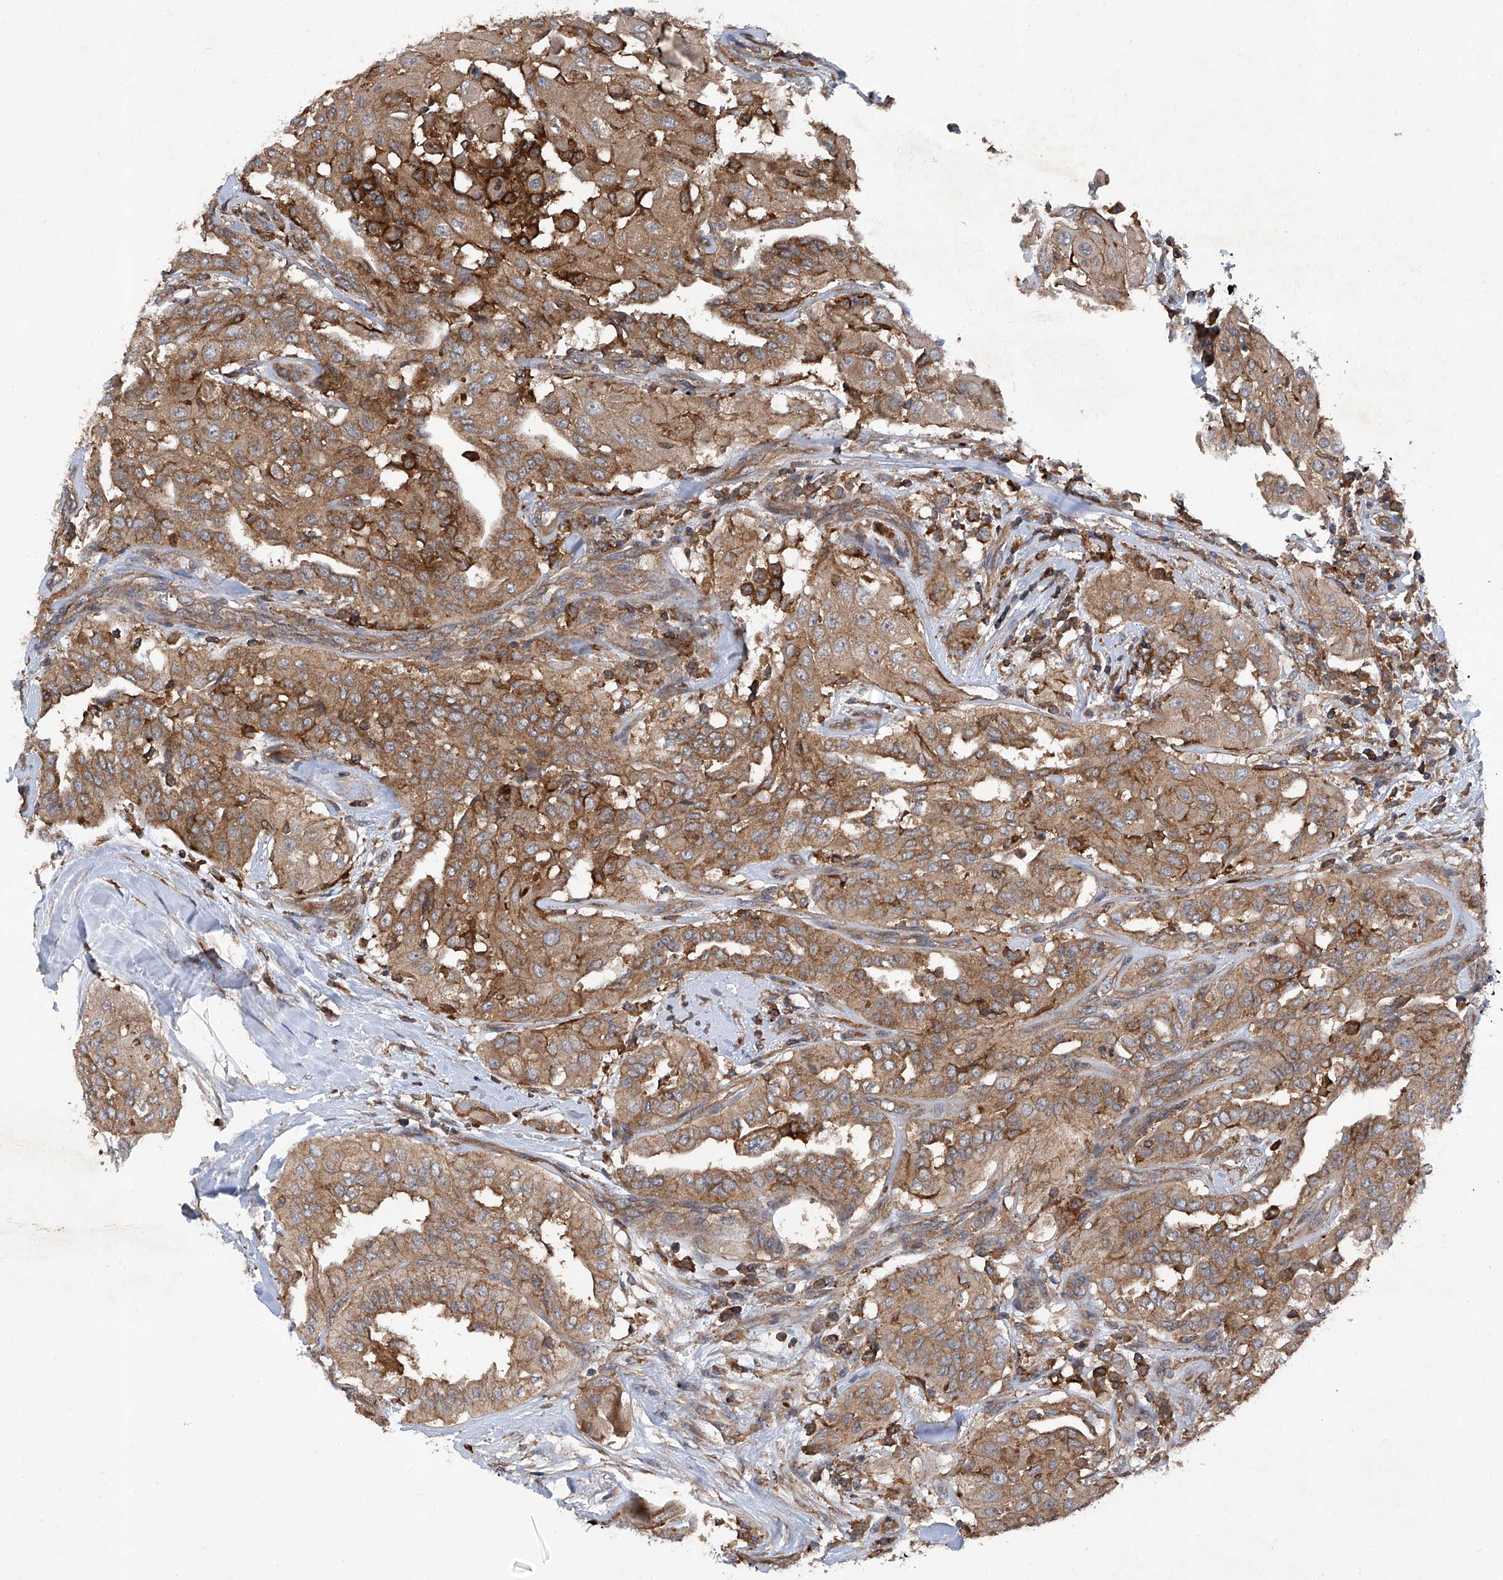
{"staining": {"intensity": "moderate", "quantity": ">75%", "location": "cytoplasmic/membranous"}, "tissue": "thyroid cancer", "cell_type": "Tumor cells", "image_type": "cancer", "snomed": [{"axis": "morphology", "description": "Papillary adenocarcinoma, NOS"}, {"axis": "topography", "description": "Thyroid gland"}], "caption": "High-power microscopy captured an IHC image of thyroid papillary adenocarcinoma, revealing moderate cytoplasmic/membranous positivity in approximately >75% of tumor cells.", "gene": "SMAP1", "patient": {"sex": "female", "age": 59}}